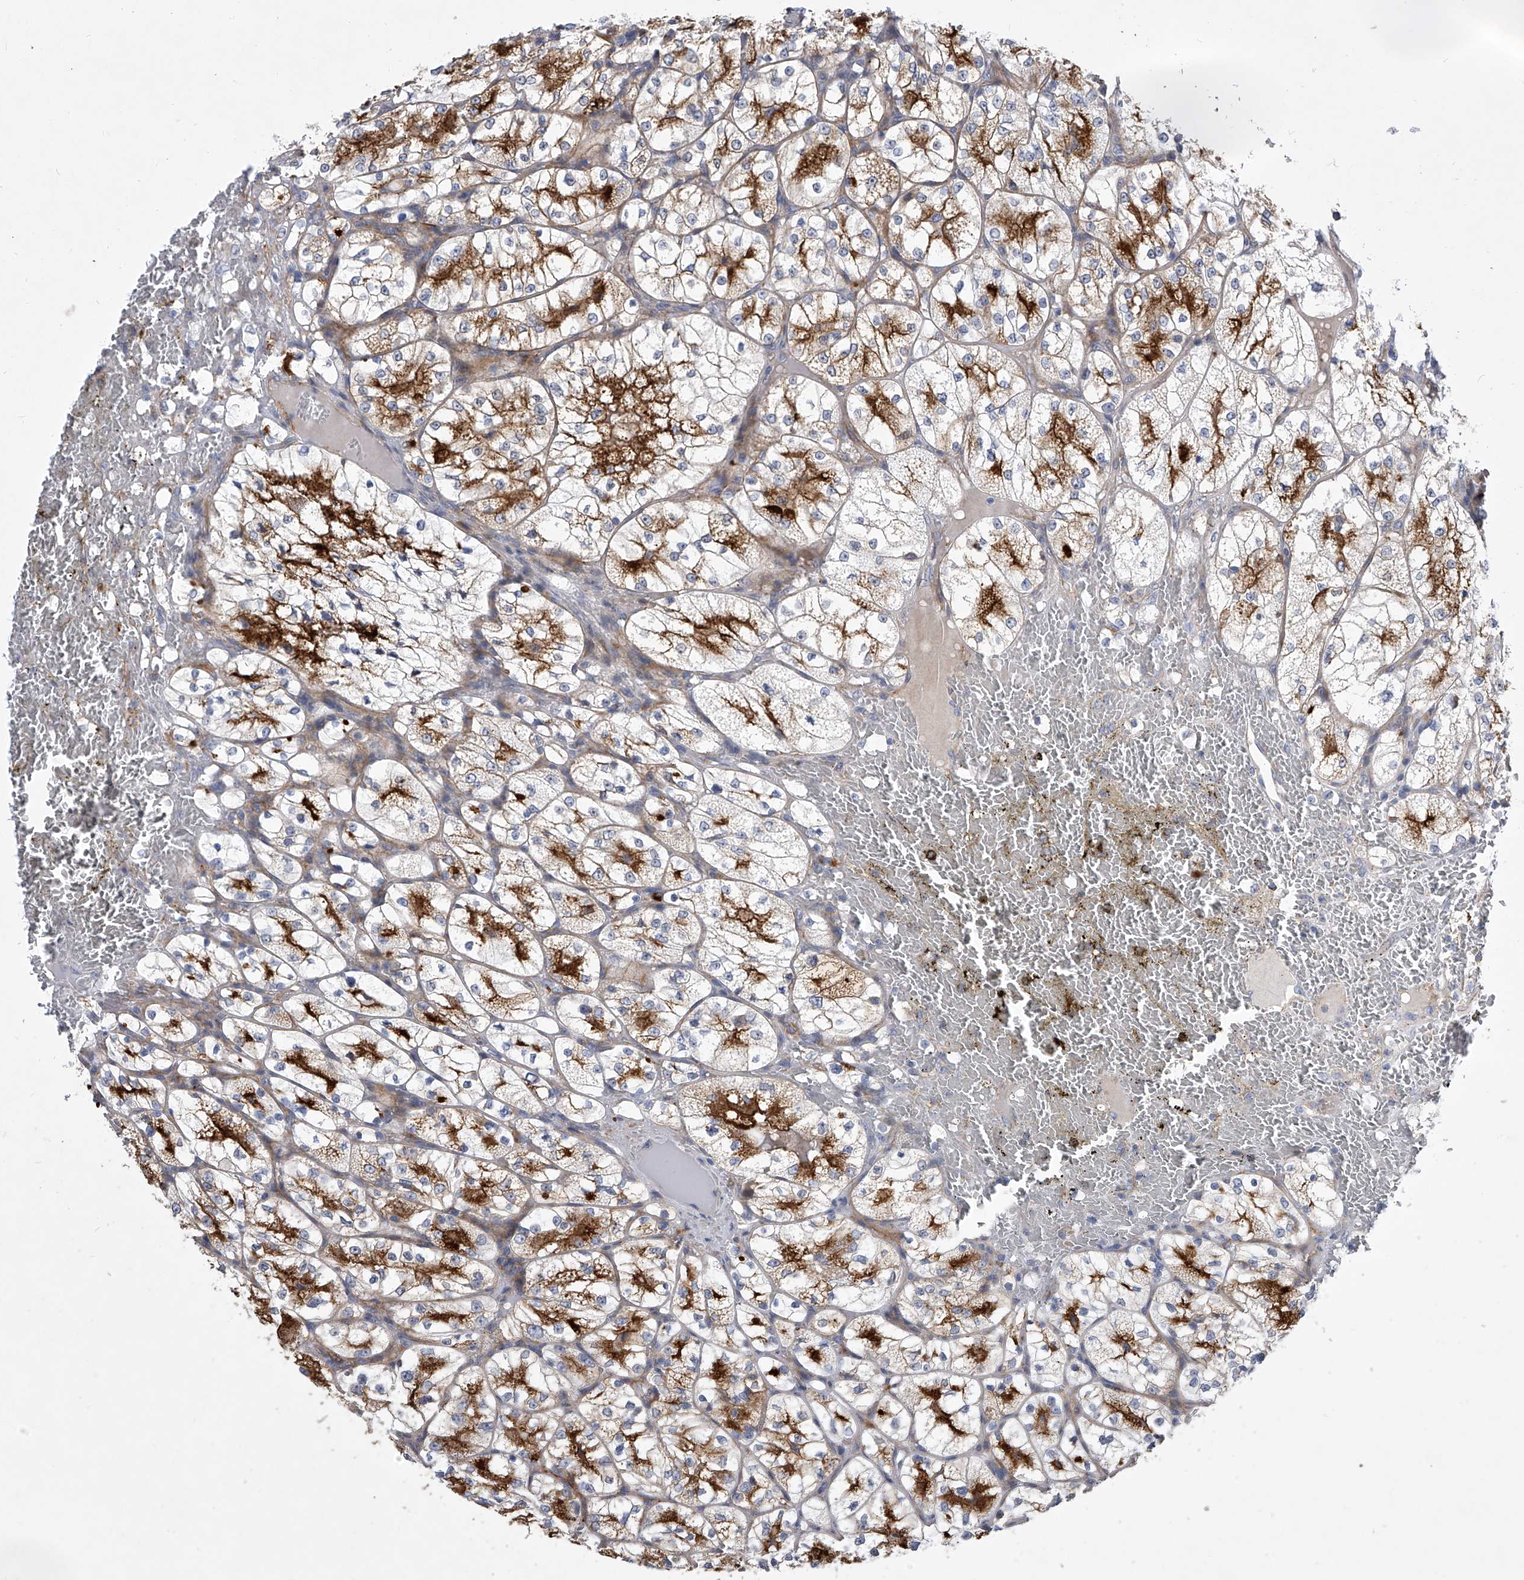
{"staining": {"intensity": "strong", "quantity": "25%-75%", "location": "cytoplasmic/membranous"}, "tissue": "renal cancer", "cell_type": "Tumor cells", "image_type": "cancer", "snomed": [{"axis": "morphology", "description": "Adenocarcinoma, NOS"}, {"axis": "topography", "description": "Kidney"}], "caption": "Immunohistochemical staining of renal cancer (adenocarcinoma) exhibits high levels of strong cytoplasmic/membranous protein expression in approximately 25%-75% of tumor cells.", "gene": "MINDY4", "patient": {"sex": "female", "age": 69}}